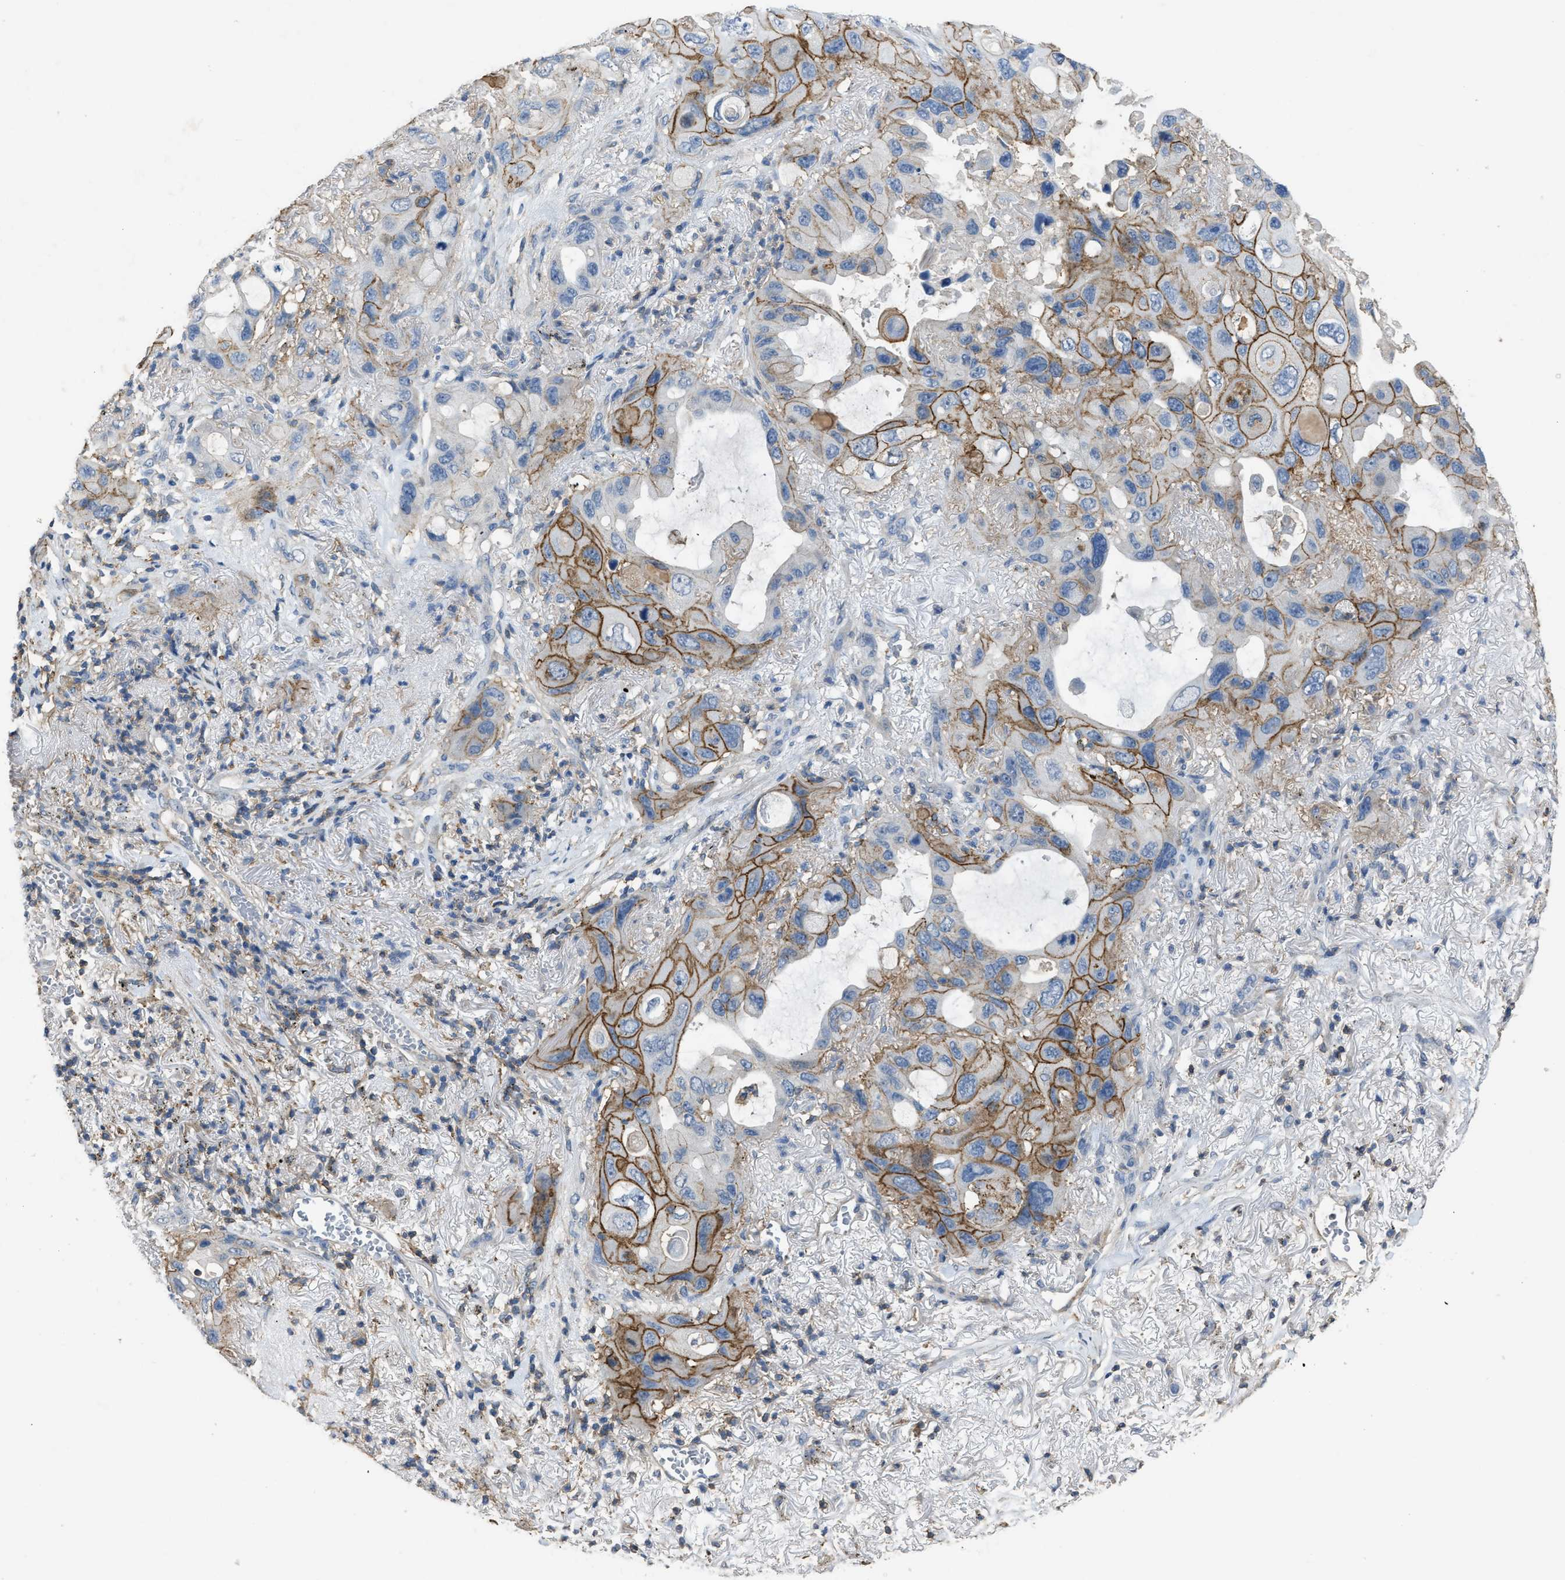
{"staining": {"intensity": "strong", "quantity": "25%-75%", "location": "cytoplasmic/membranous"}, "tissue": "lung cancer", "cell_type": "Tumor cells", "image_type": "cancer", "snomed": [{"axis": "morphology", "description": "Squamous cell carcinoma, NOS"}, {"axis": "topography", "description": "Lung"}], "caption": "Immunohistochemistry (IHC) staining of lung cancer (squamous cell carcinoma), which demonstrates high levels of strong cytoplasmic/membranous positivity in approximately 25%-75% of tumor cells indicating strong cytoplasmic/membranous protein staining. The staining was performed using DAB (3,3'-diaminobenzidine) (brown) for protein detection and nuclei were counterstained in hematoxylin (blue).", "gene": "OR51E1", "patient": {"sex": "female", "age": 73}}